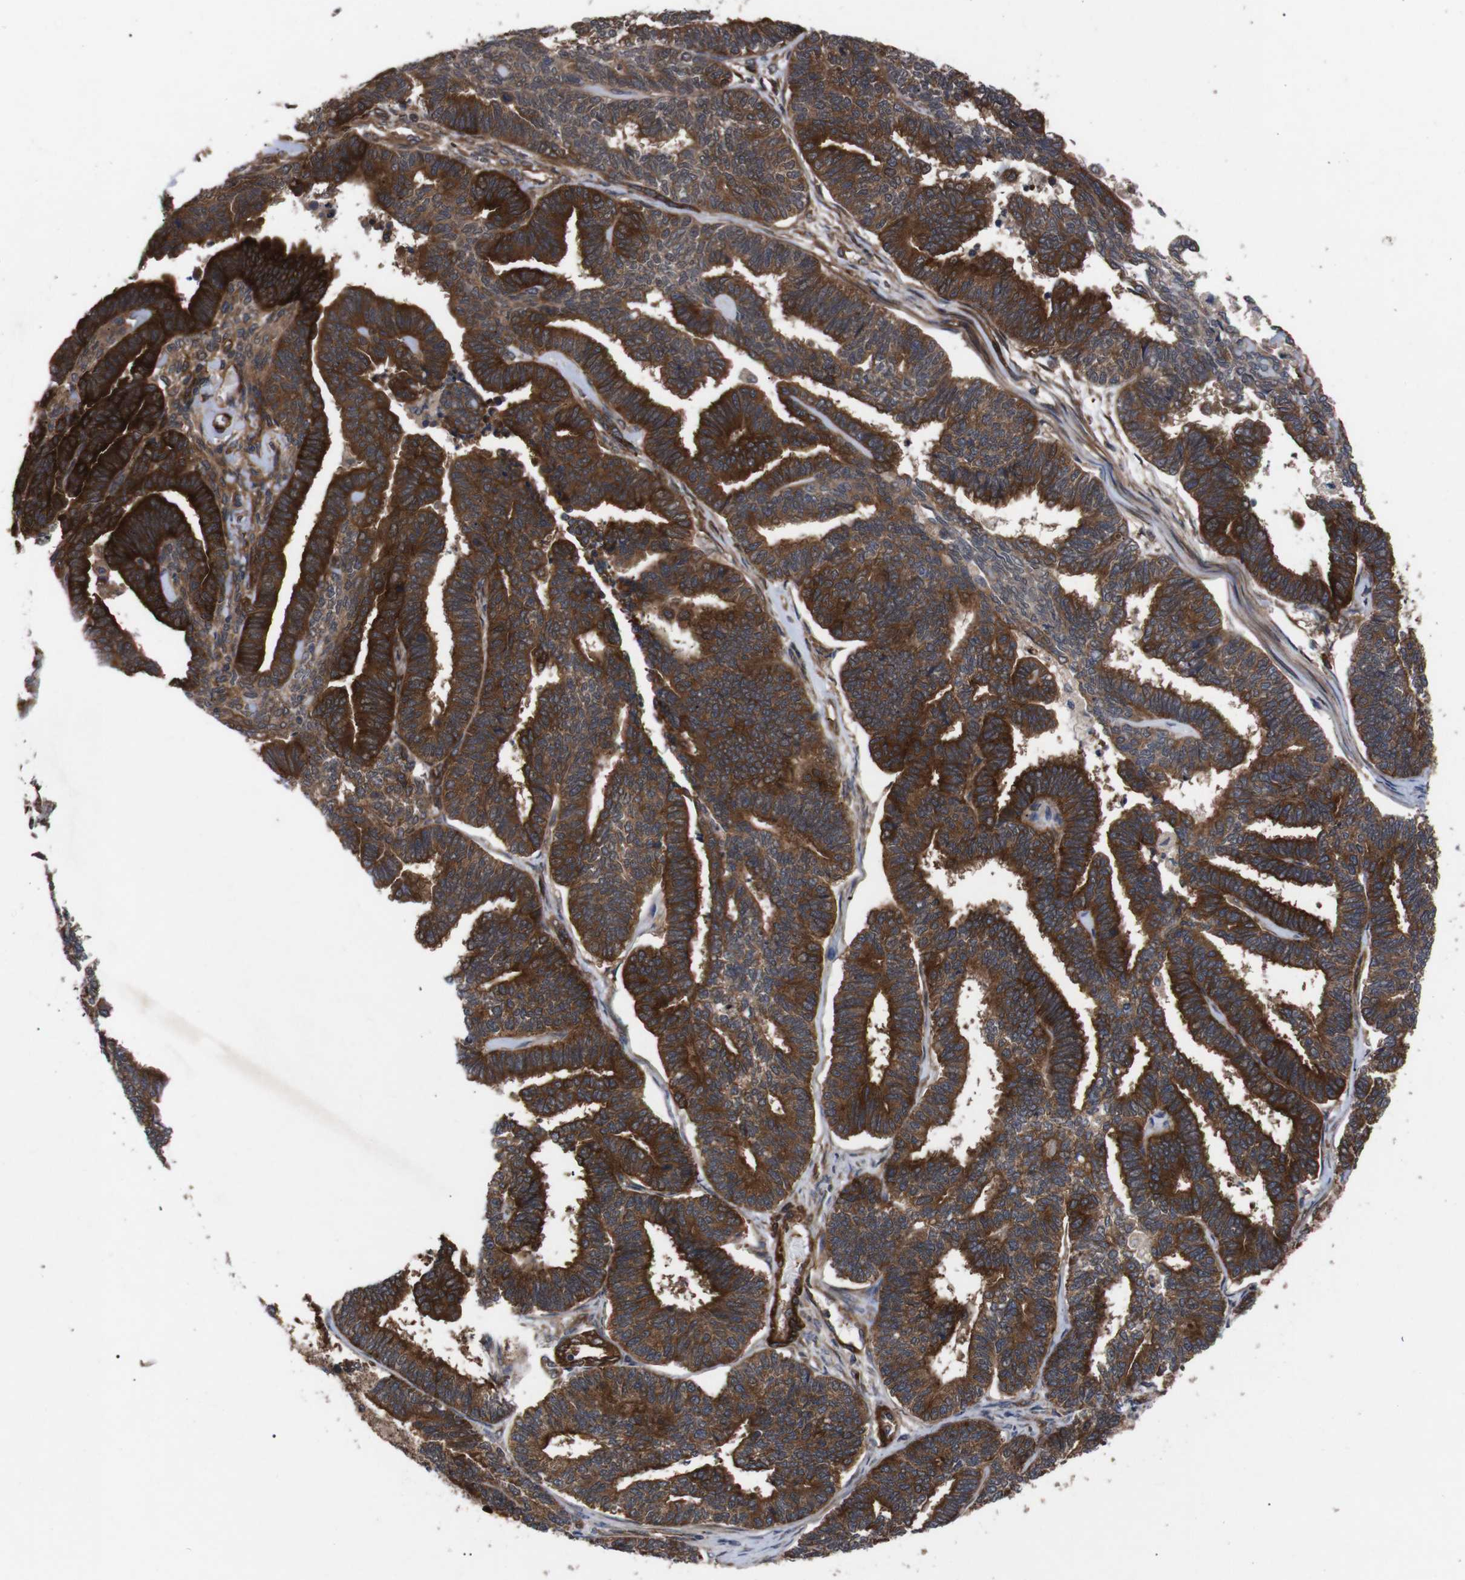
{"staining": {"intensity": "strong", "quantity": ">75%", "location": "cytoplasmic/membranous"}, "tissue": "endometrial cancer", "cell_type": "Tumor cells", "image_type": "cancer", "snomed": [{"axis": "morphology", "description": "Adenocarcinoma, NOS"}, {"axis": "topography", "description": "Endometrium"}], "caption": "Protein staining by immunohistochemistry (IHC) exhibits strong cytoplasmic/membranous staining in about >75% of tumor cells in endometrial adenocarcinoma.", "gene": "PAWR", "patient": {"sex": "female", "age": 70}}